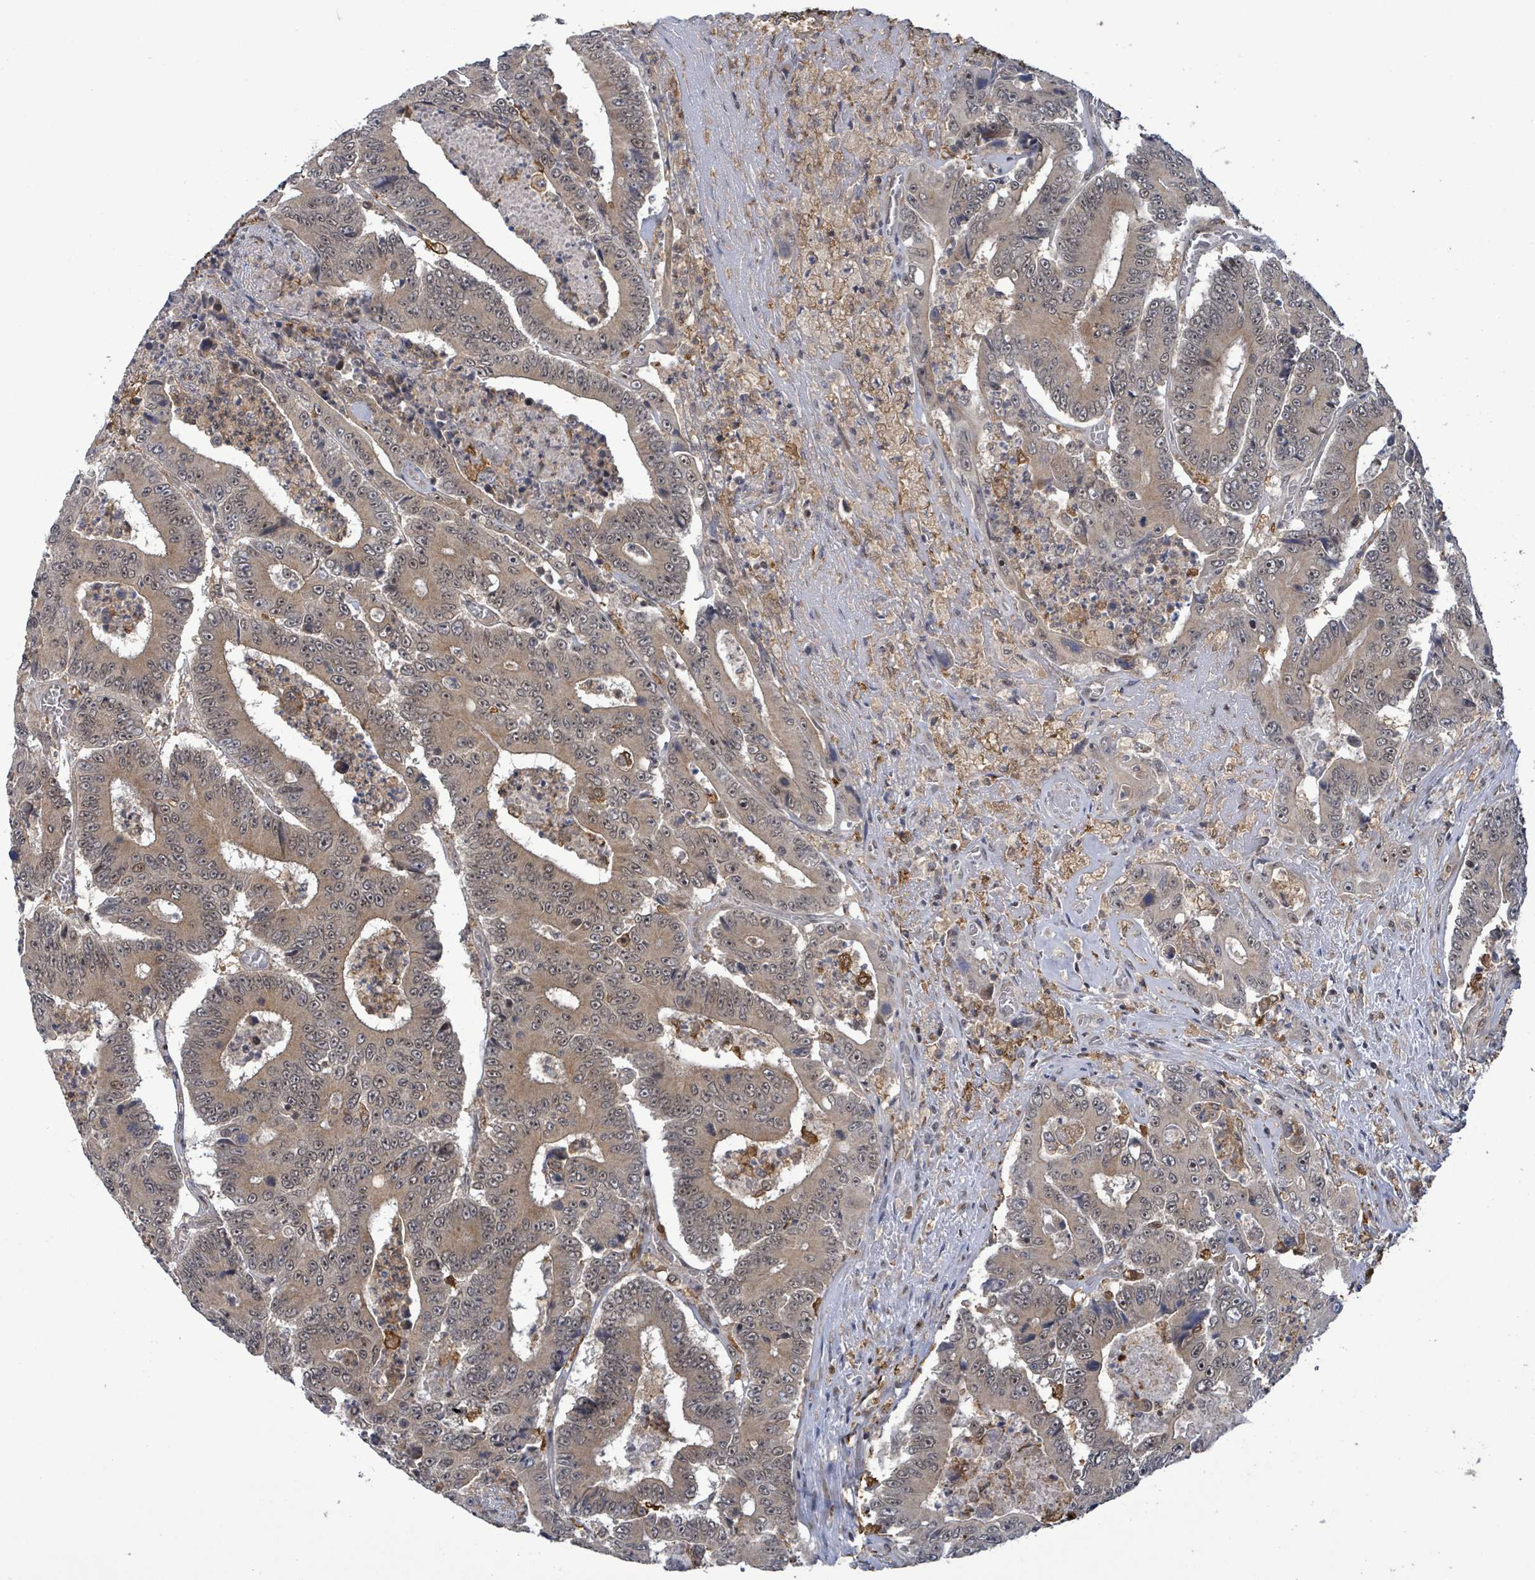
{"staining": {"intensity": "weak", "quantity": ">75%", "location": "cytoplasmic/membranous,nuclear"}, "tissue": "colorectal cancer", "cell_type": "Tumor cells", "image_type": "cancer", "snomed": [{"axis": "morphology", "description": "Adenocarcinoma, NOS"}, {"axis": "topography", "description": "Colon"}], "caption": "The image displays a brown stain indicating the presence of a protein in the cytoplasmic/membranous and nuclear of tumor cells in colorectal cancer. Using DAB (3,3'-diaminobenzidine) (brown) and hematoxylin (blue) stains, captured at high magnification using brightfield microscopy.", "gene": "FBXO6", "patient": {"sex": "male", "age": 83}}